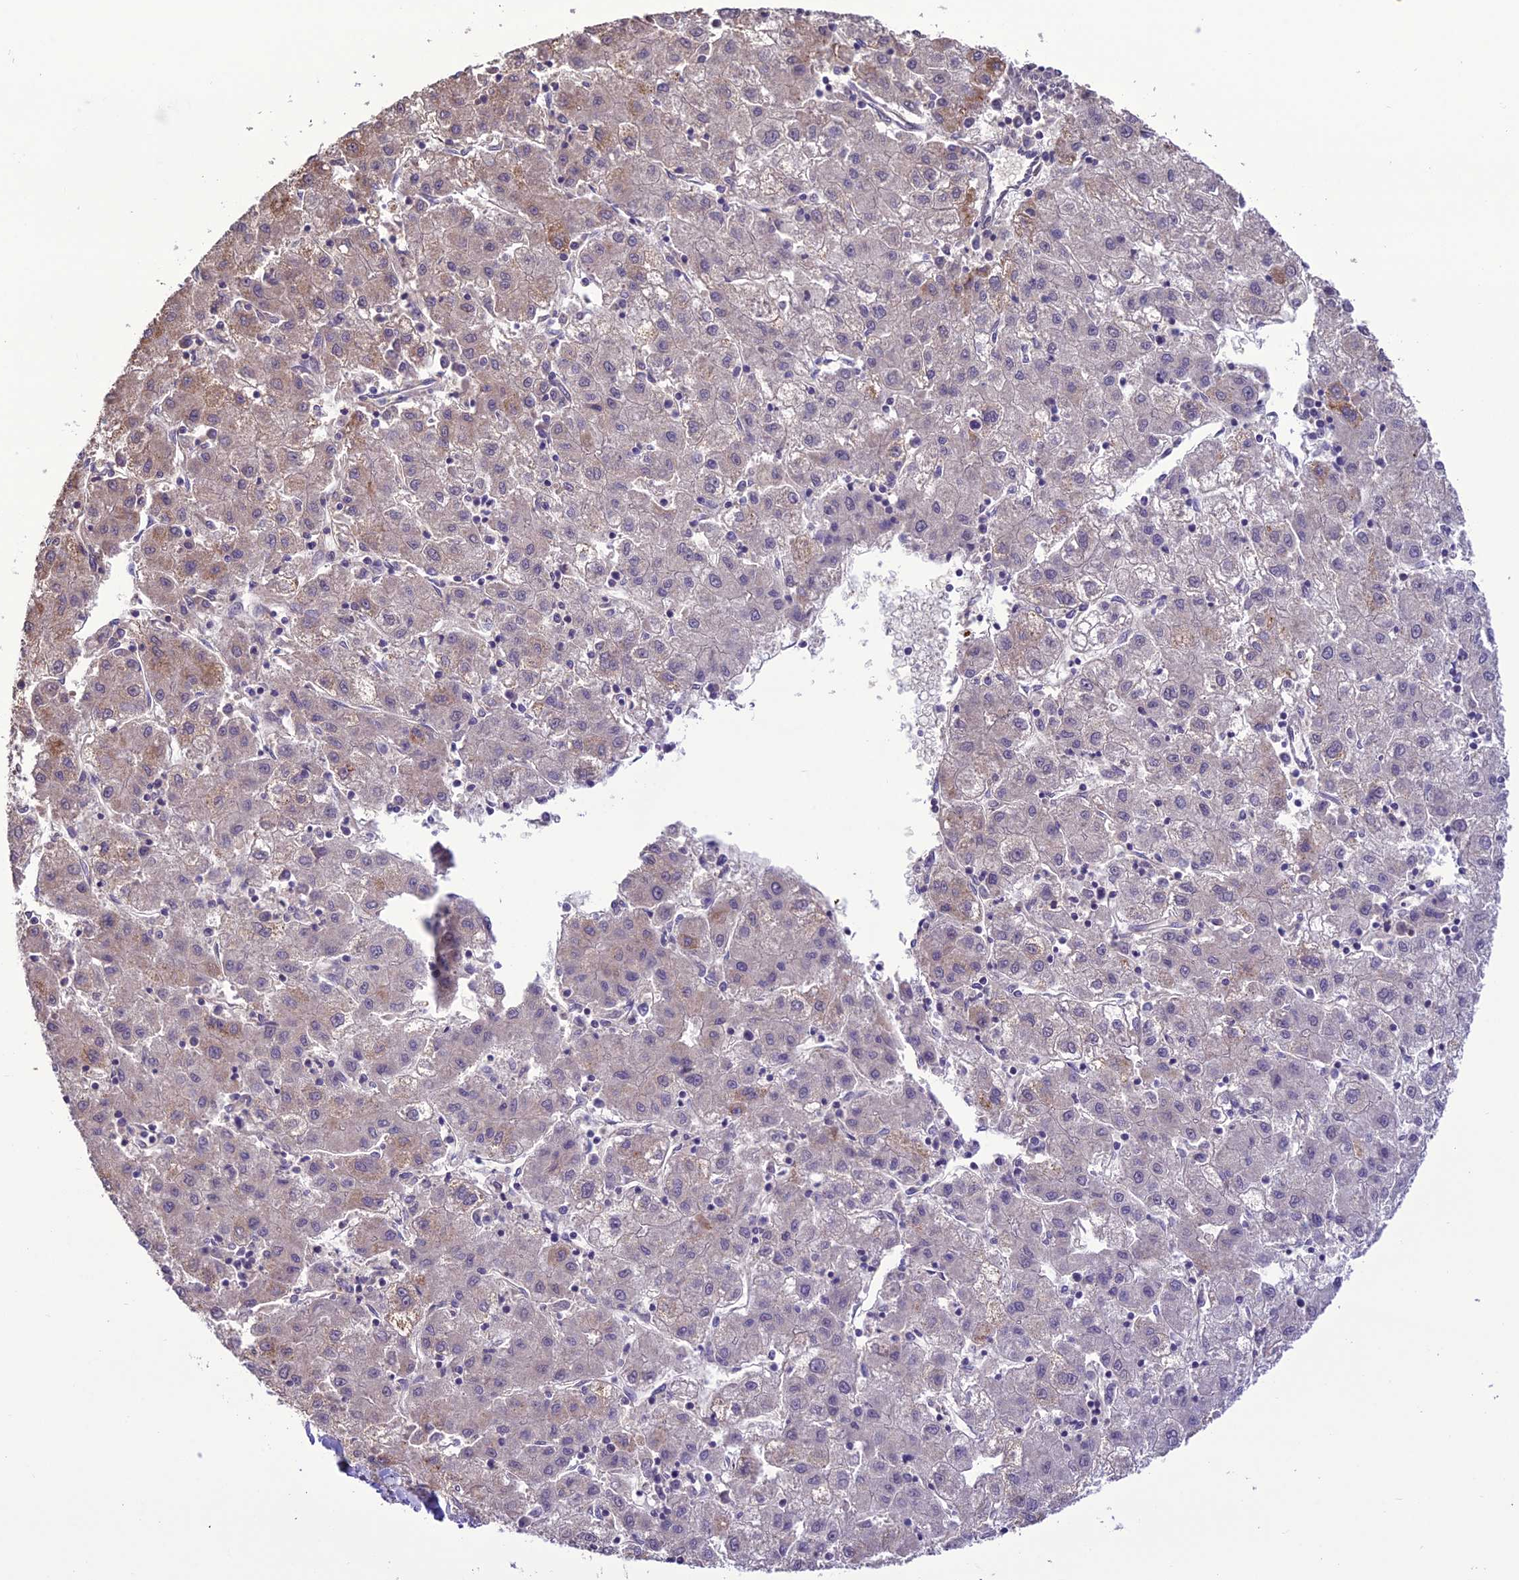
{"staining": {"intensity": "weak", "quantity": "<25%", "location": "cytoplasmic/membranous"}, "tissue": "liver cancer", "cell_type": "Tumor cells", "image_type": "cancer", "snomed": [{"axis": "morphology", "description": "Carcinoma, Hepatocellular, NOS"}, {"axis": "topography", "description": "Liver"}], "caption": "Immunohistochemical staining of liver cancer reveals no significant expression in tumor cells.", "gene": "TBC1D24", "patient": {"sex": "male", "age": 72}}